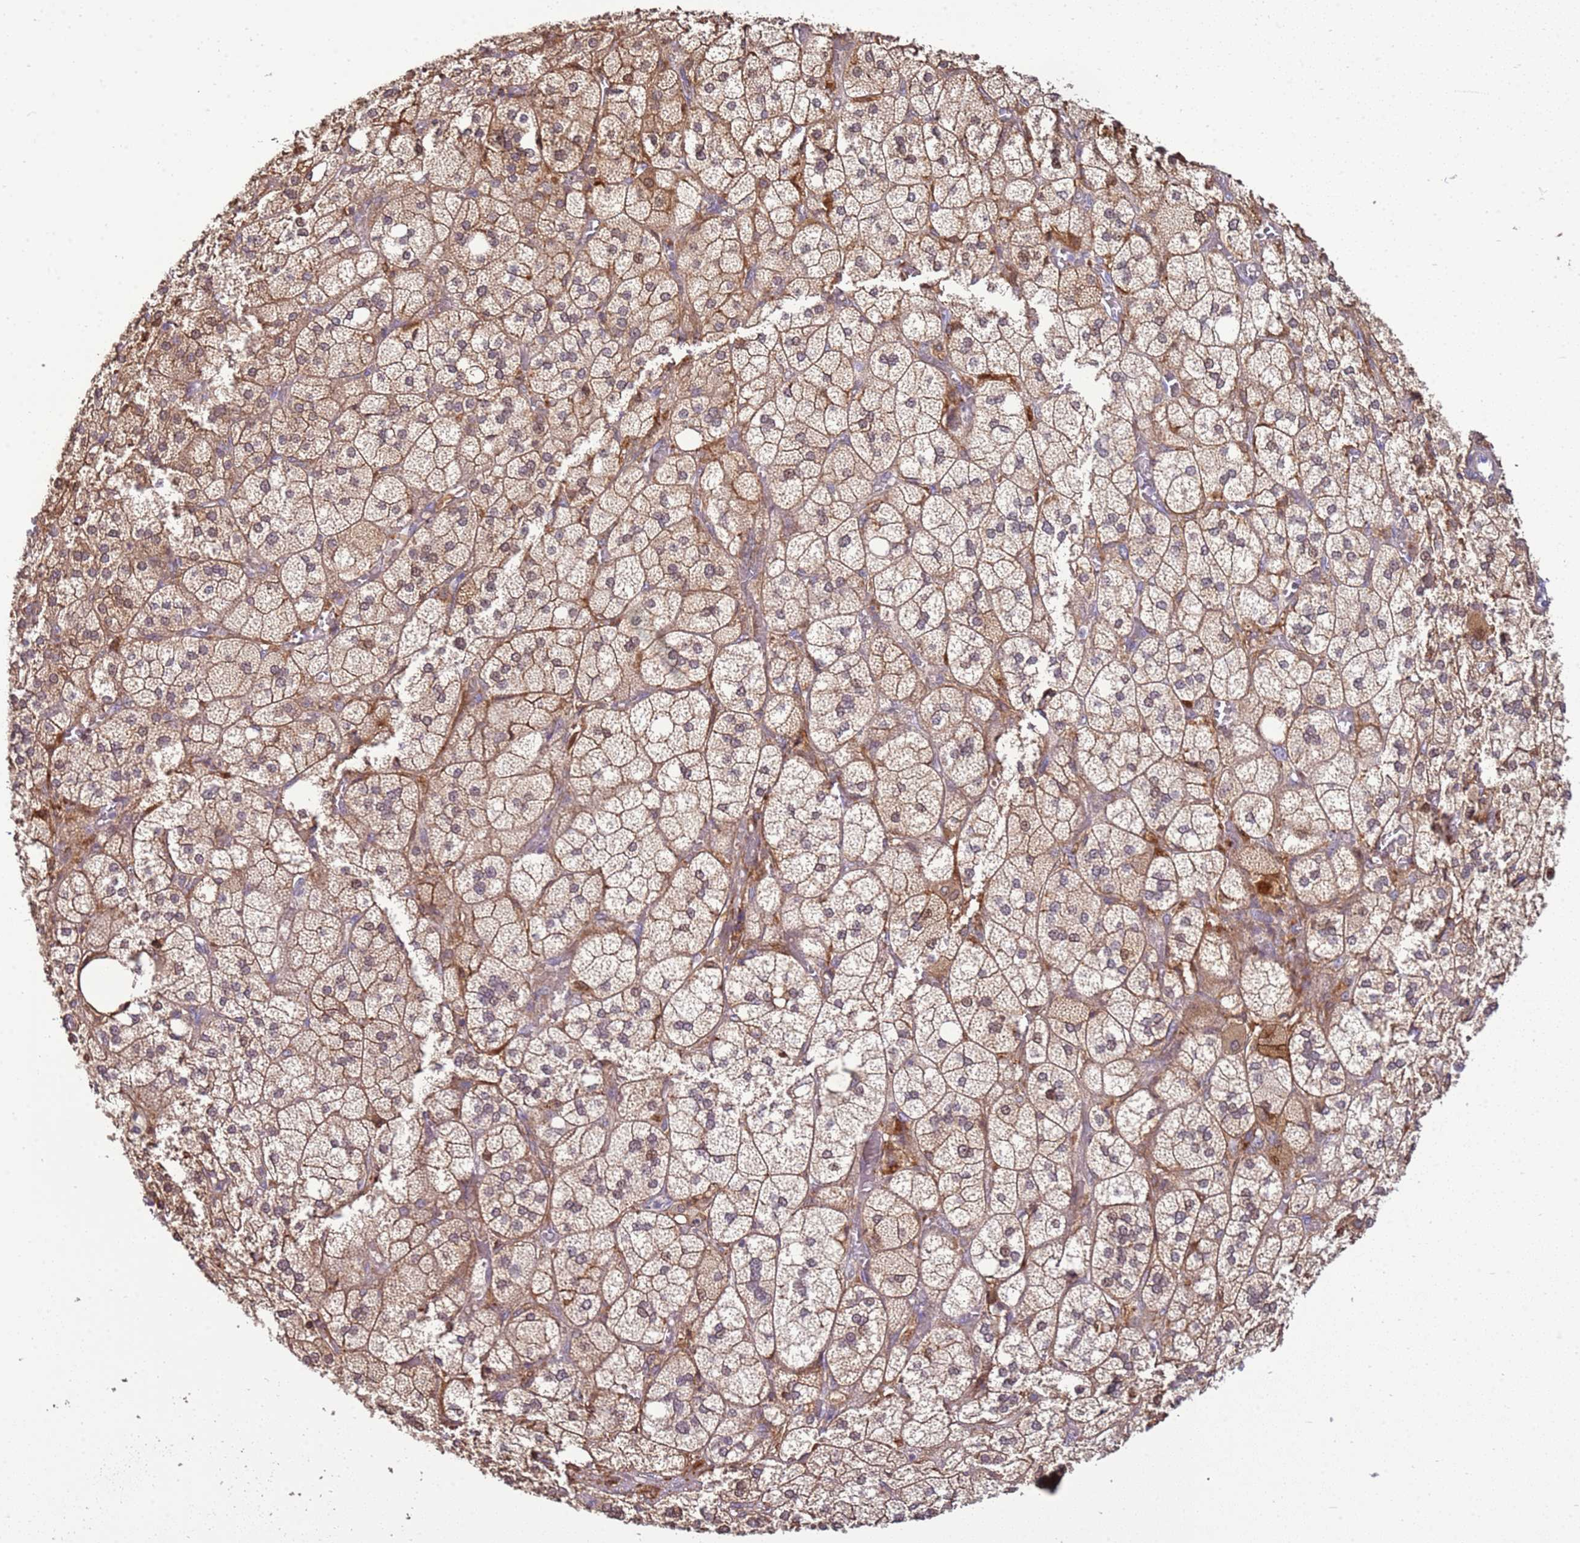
{"staining": {"intensity": "moderate", "quantity": ">75%", "location": "cytoplasmic/membranous,nuclear"}, "tissue": "adrenal gland", "cell_type": "Glandular cells", "image_type": "normal", "snomed": [{"axis": "morphology", "description": "Normal tissue, NOS"}, {"axis": "topography", "description": "Adrenal gland"}], "caption": "A medium amount of moderate cytoplasmic/membranous,nuclear staining is appreciated in approximately >75% of glandular cells in benign adrenal gland.", "gene": "ZNF624", "patient": {"sex": "male", "age": 61}}